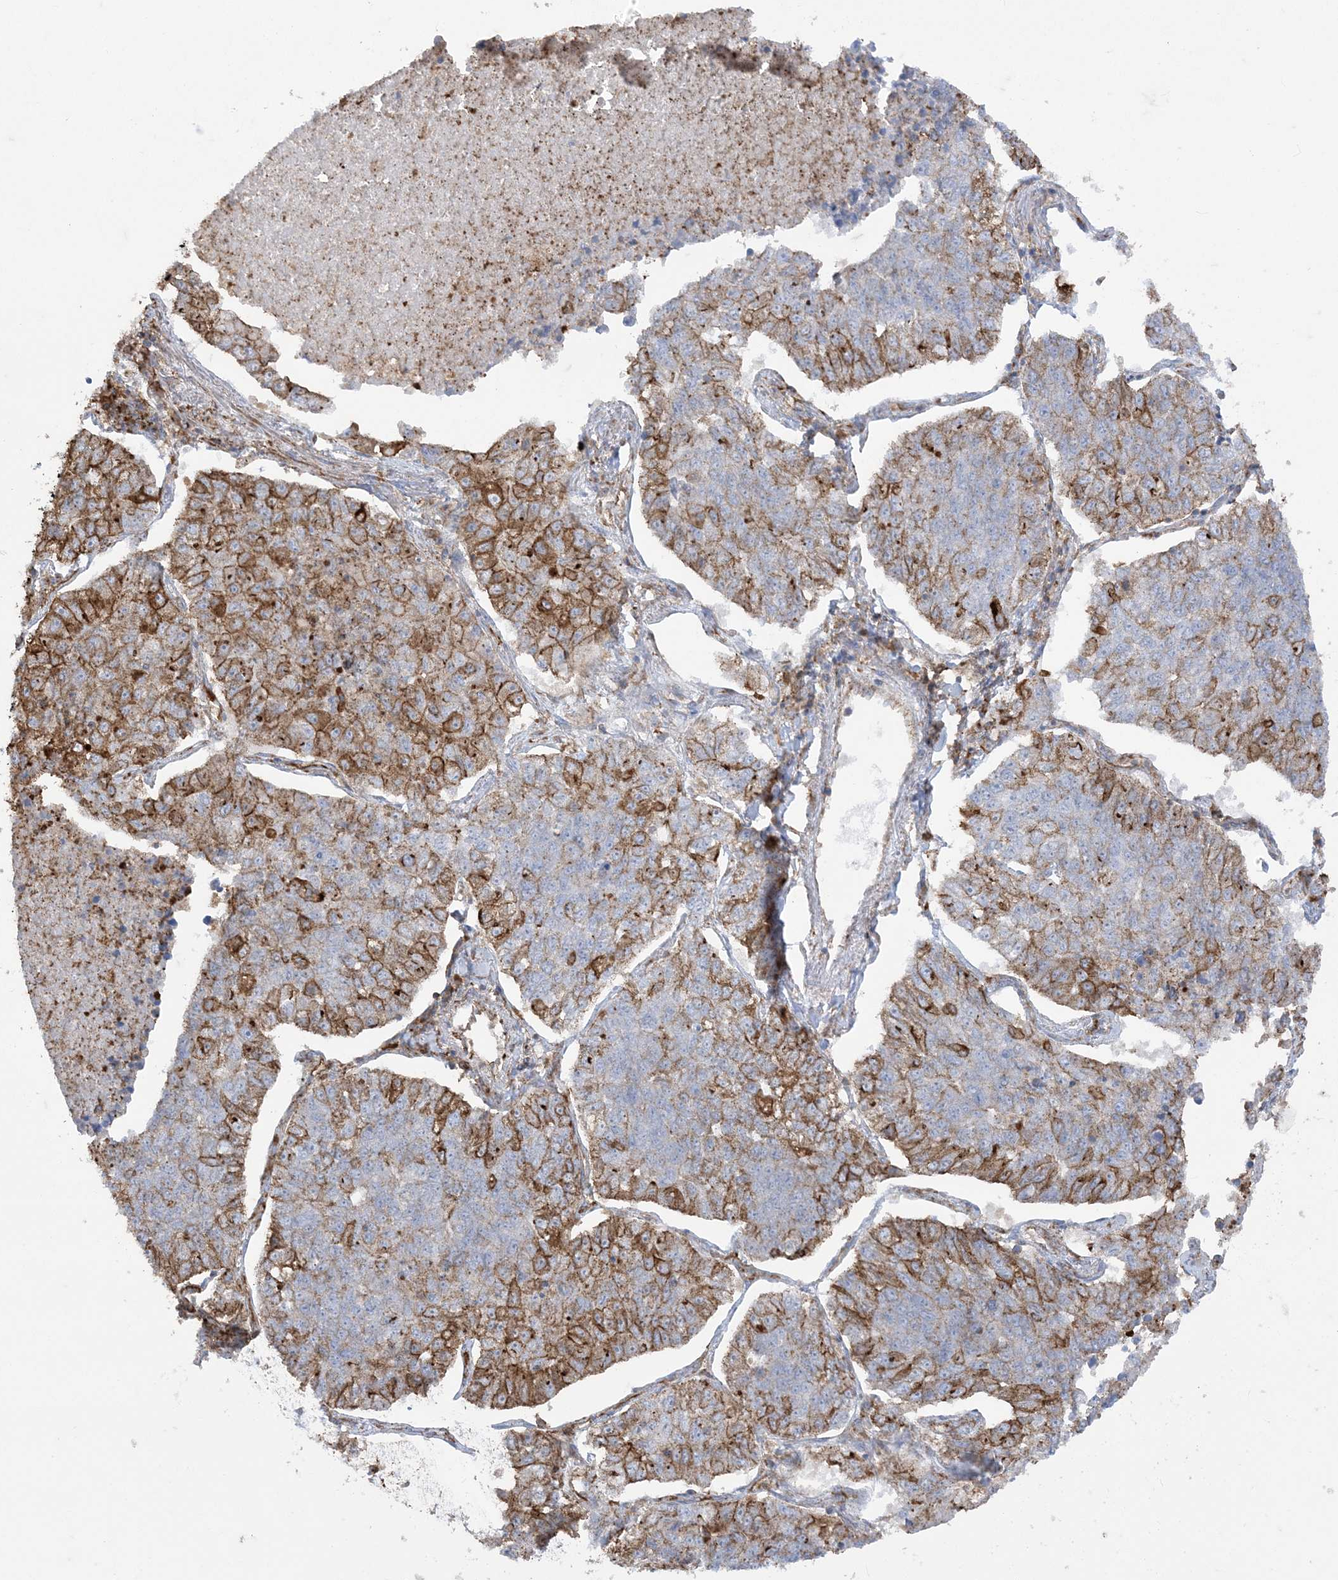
{"staining": {"intensity": "moderate", "quantity": "25%-75%", "location": "cytoplasmic/membranous"}, "tissue": "lung cancer", "cell_type": "Tumor cells", "image_type": "cancer", "snomed": [{"axis": "morphology", "description": "Adenocarcinoma, NOS"}, {"axis": "topography", "description": "Lung"}], "caption": "IHC staining of lung adenocarcinoma, which reveals medium levels of moderate cytoplasmic/membranous staining in about 25%-75% of tumor cells indicating moderate cytoplasmic/membranous protein positivity. The staining was performed using DAB (brown) for protein detection and nuclei were counterstained in hematoxylin (blue).", "gene": "DERL3", "patient": {"sex": "male", "age": 49}}